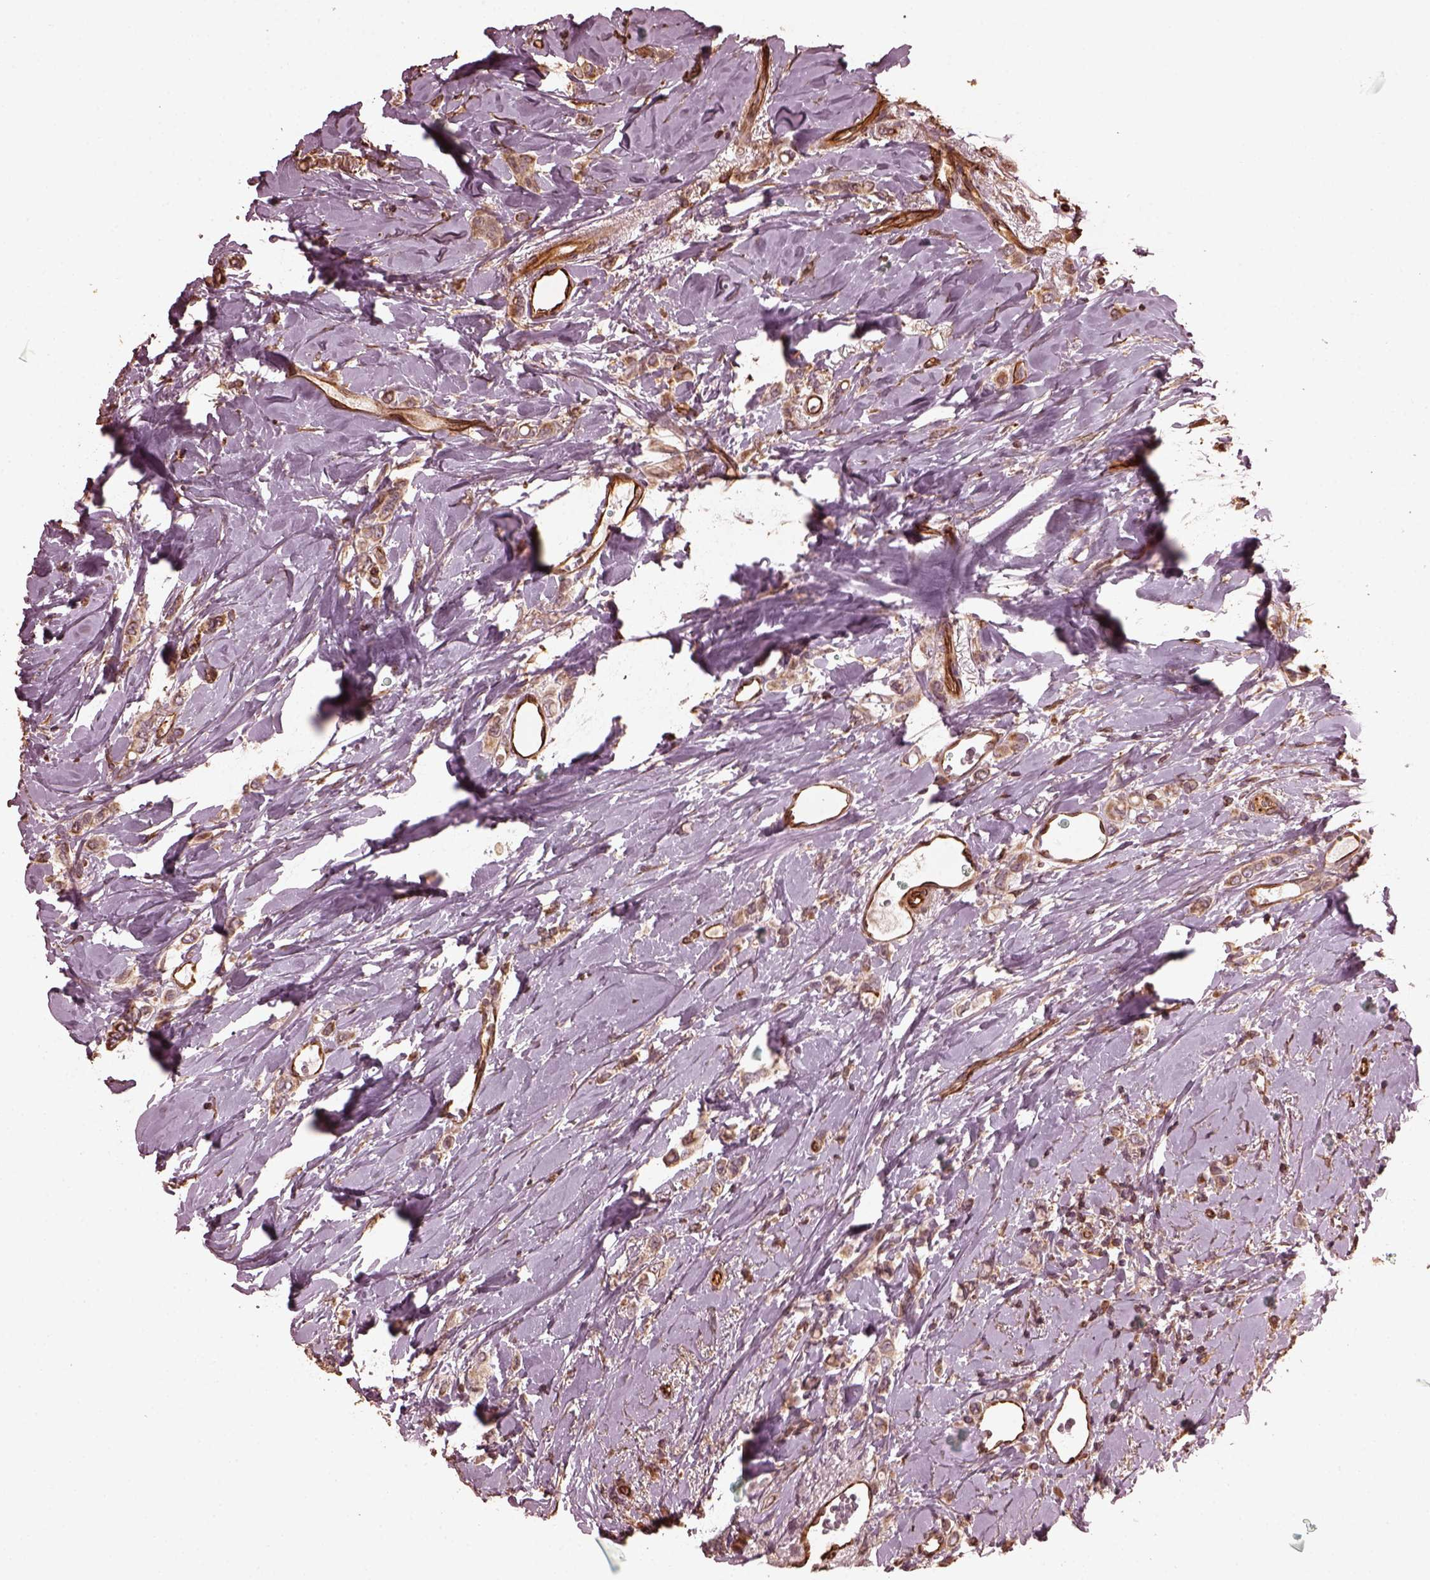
{"staining": {"intensity": "weak", "quantity": ">75%", "location": "cytoplasmic/membranous"}, "tissue": "breast cancer", "cell_type": "Tumor cells", "image_type": "cancer", "snomed": [{"axis": "morphology", "description": "Lobular carcinoma"}, {"axis": "topography", "description": "Breast"}], "caption": "IHC micrograph of human breast lobular carcinoma stained for a protein (brown), which shows low levels of weak cytoplasmic/membranous positivity in approximately >75% of tumor cells.", "gene": "GTPBP1", "patient": {"sex": "female", "age": 66}}